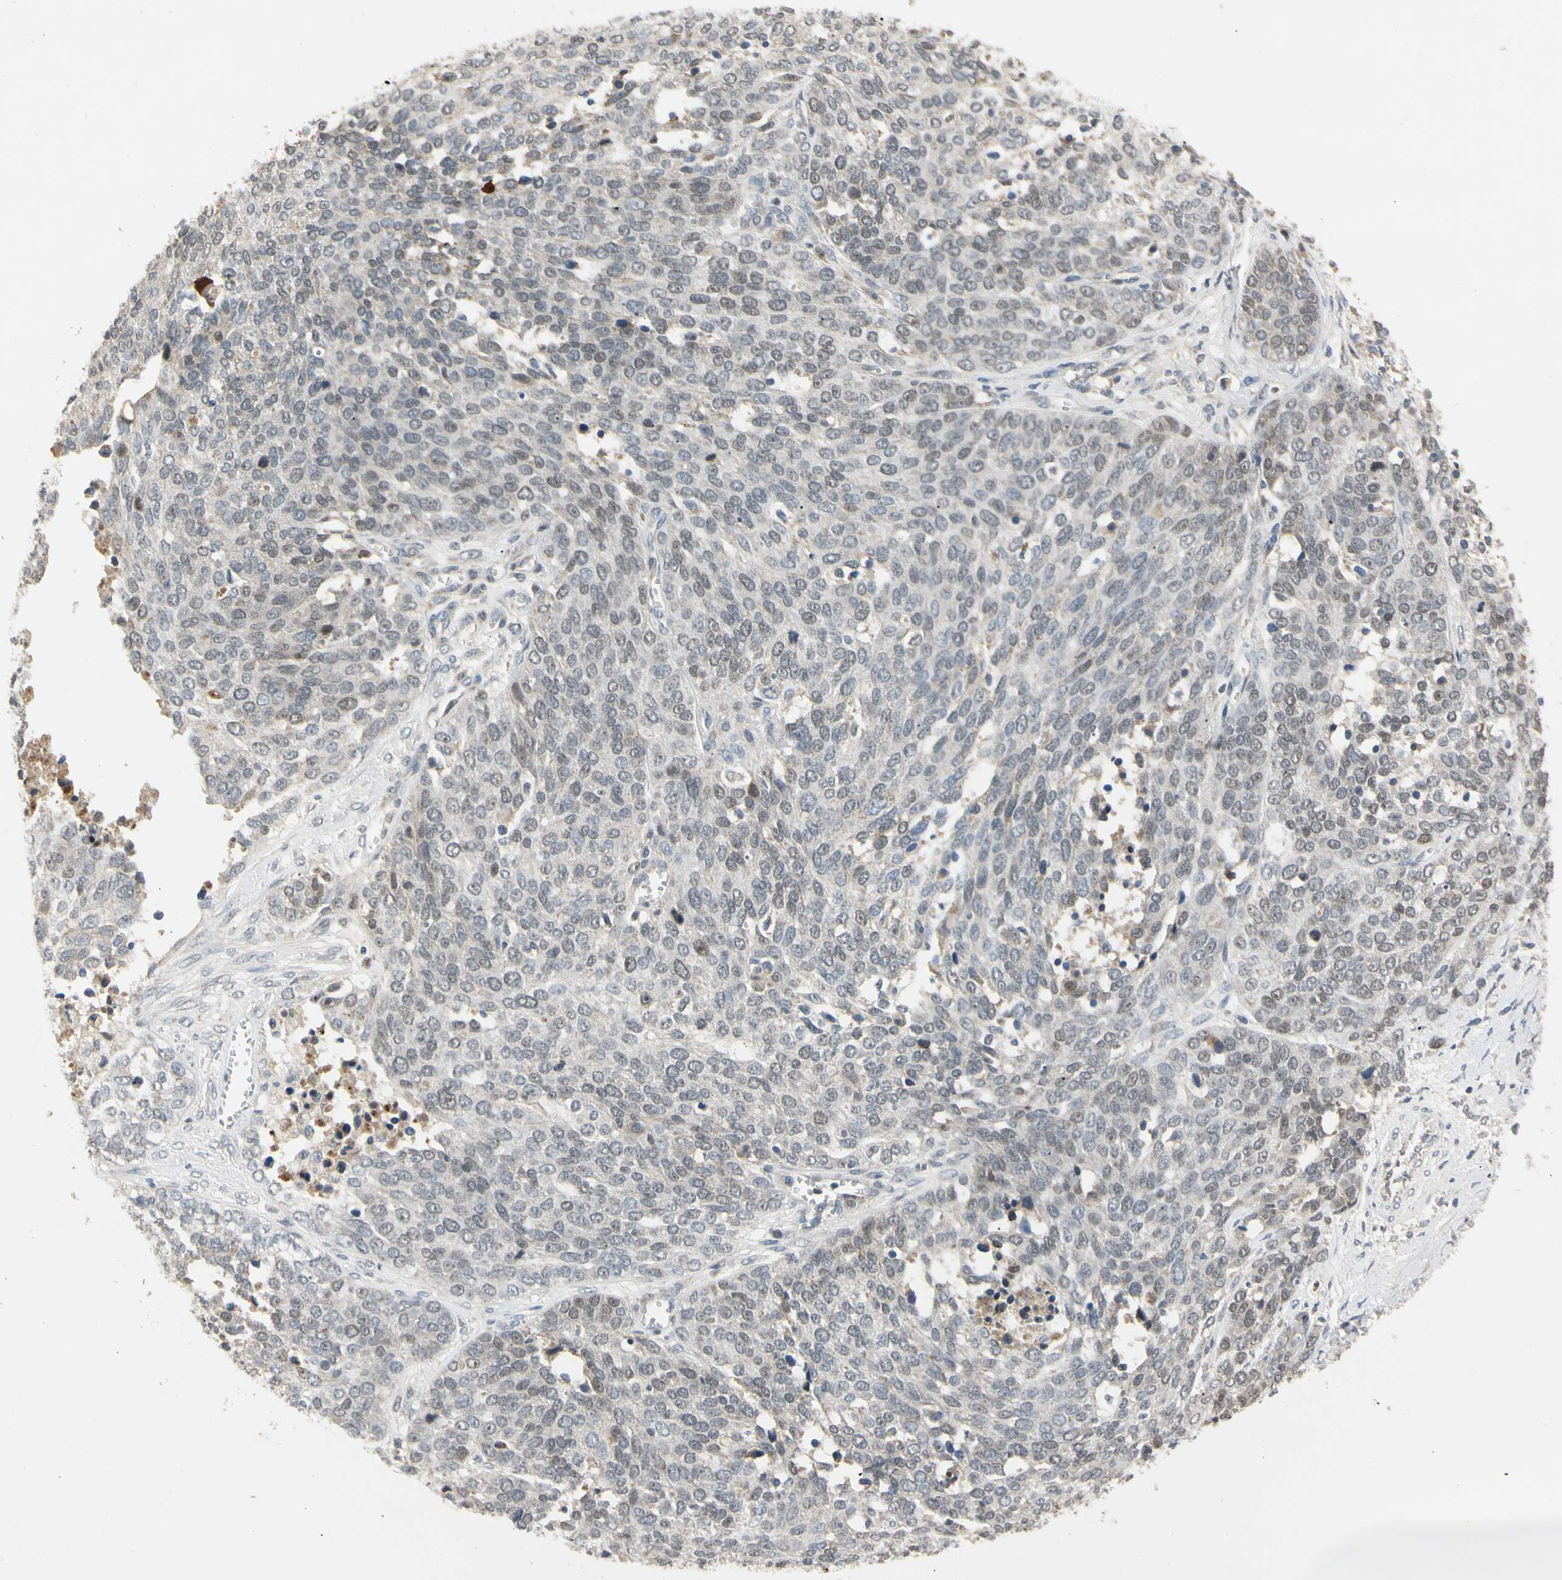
{"staining": {"intensity": "weak", "quantity": "<25%", "location": "nuclear"}, "tissue": "ovarian cancer", "cell_type": "Tumor cells", "image_type": "cancer", "snomed": [{"axis": "morphology", "description": "Cystadenocarcinoma, serous, NOS"}, {"axis": "topography", "description": "Ovary"}], "caption": "Immunohistochemistry (IHC) histopathology image of neoplastic tissue: human ovarian serous cystadenocarcinoma stained with DAB (3,3'-diaminobenzidine) demonstrates no significant protein staining in tumor cells.", "gene": "RIOX2", "patient": {"sex": "female", "age": 44}}